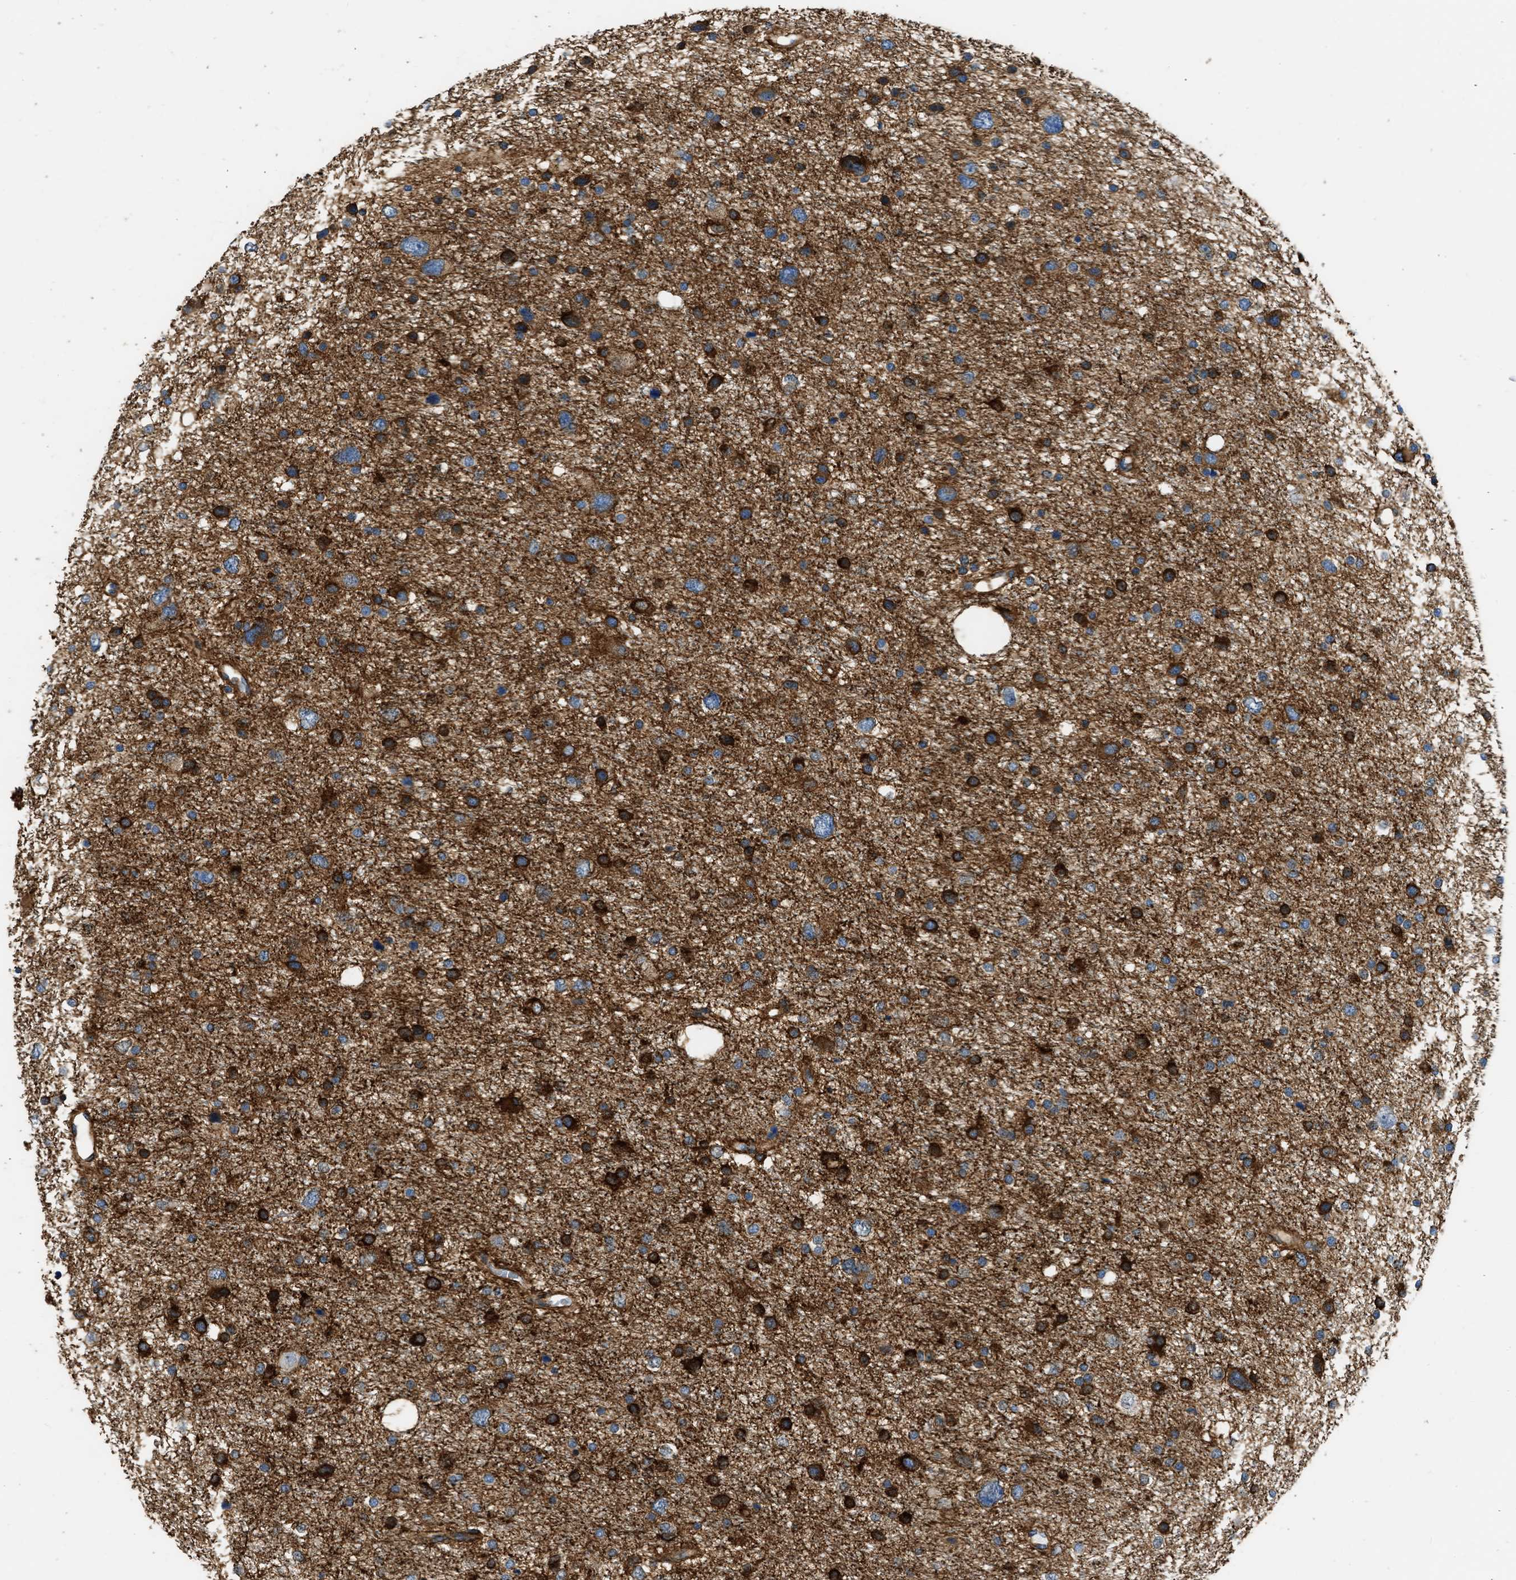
{"staining": {"intensity": "strong", "quantity": ">75%", "location": "cytoplasmic/membranous"}, "tissue": "glioma", "cell_type": "Tumor cells", "image_type": "cancer", "snomed": [{"axis": "morphology", "description": "Glioma, malignant, Low grade"}, {"axis": "topography", "description": "Brain"}], "caption": "A photomicrograph showing strong cytoplasmic/membranous positivity in about >75% of tumor cells in malignant low-grade glioma, as visualized by brown immunohistochemical staining.", "gene": "SEPTIN2", "patient": {"sex": "female", "age": 37}}